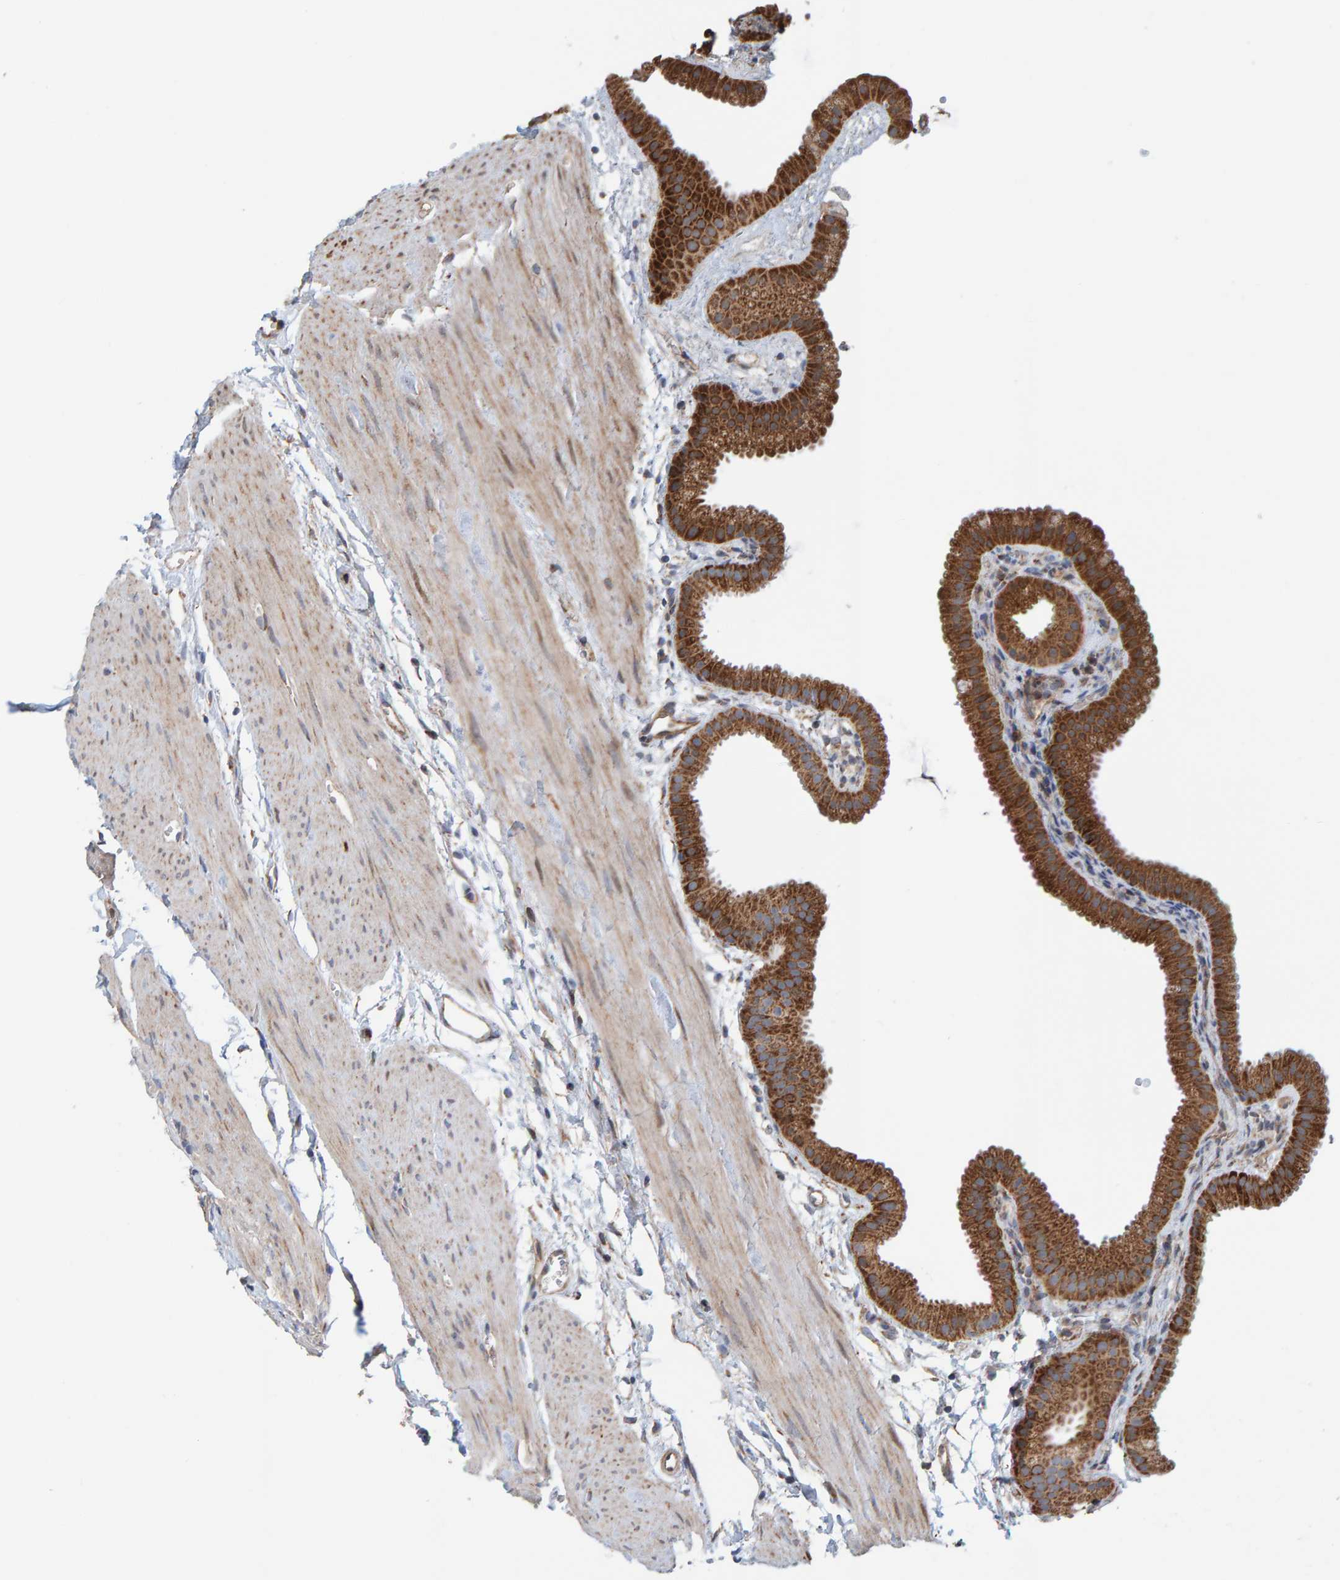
{"staining": {"intensity": "strong", "quantity": ">75%", "location": "cytoplasmic/membranous"}, "tissue": "gallbladder", "cell_type": "Glandular cells", "image_type": "normal", "snomed": [{"axis": "morphology", "description": "Normal tissue, NOS"}, {"axis": "topography", "description": "Gallbladder"}], "caption": "Immunohistochemistry staining of normal gallbladder, which shows high levels of strong cytoplasmic/membranous positivity in about >75% of glandular cells indicating strong cytoplasmic/membranous protein expression. The staining was performed using DAB (brown) for protein detection and nuclei were counterstained in hematoxylin (blue).", "gene": "MRPL45", "patient": {"sex": "female", "age": 64}}